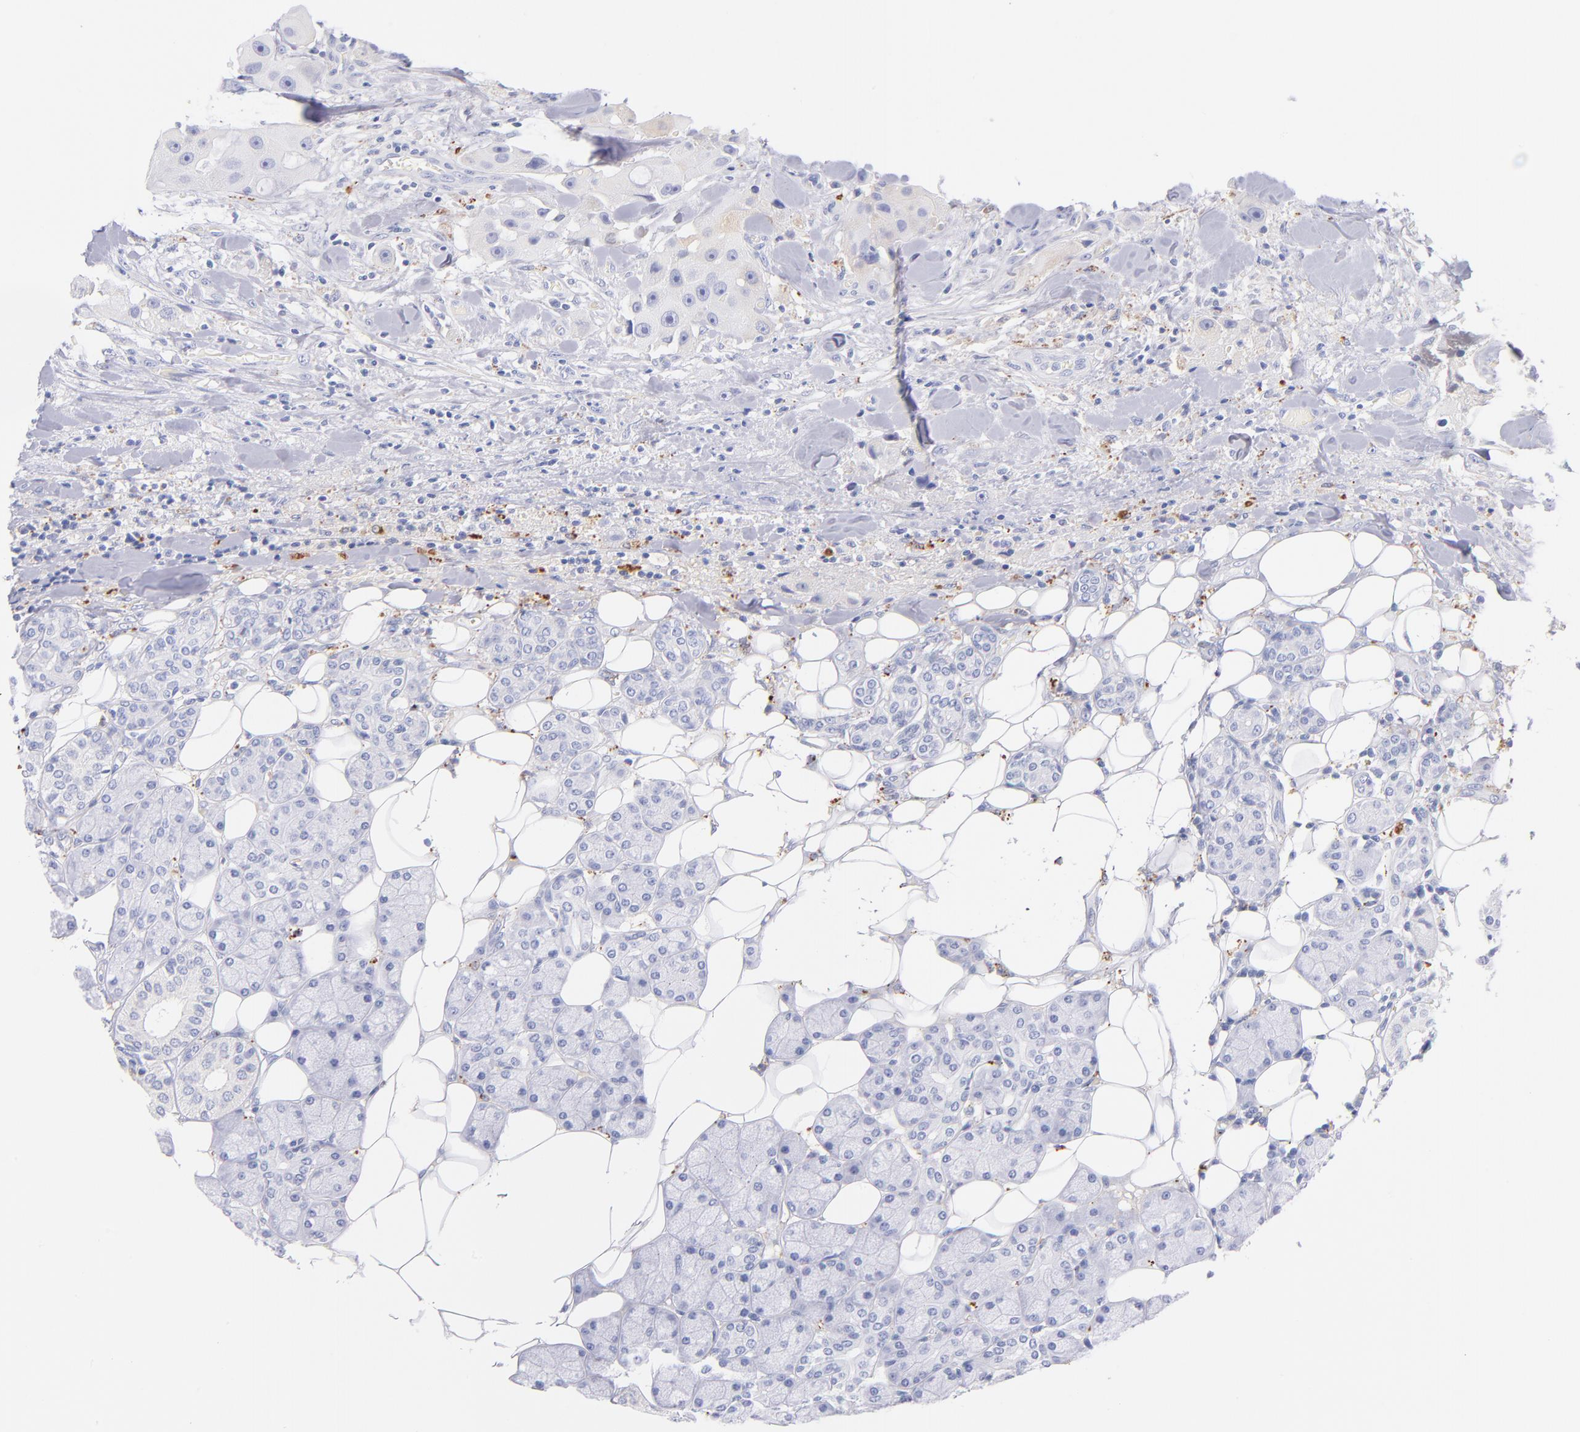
{"staining": {"intensity": "negative", "quantity": "none", "location": "none"}, "tissue": "head and neck cancer", "cell_type": "Tumor cells", "image_type": "cancer", "snomed": [{"axis": "morphology", "description": "Normal tissue, NOS"}, {"axis": "morphology", "description": "Adenocarcinoma, NOS"}, {"axis": "topography", "description": "Salivary gland"}, {"axis": "topography", "description": "Head-Neck"}], "caption": "Immunohistochemical staining of human head and neck adenocarcinoma displays no significant positivity in tumor cells.", "gene": "HP", "patient": {"sex": "male", "age": 80}}